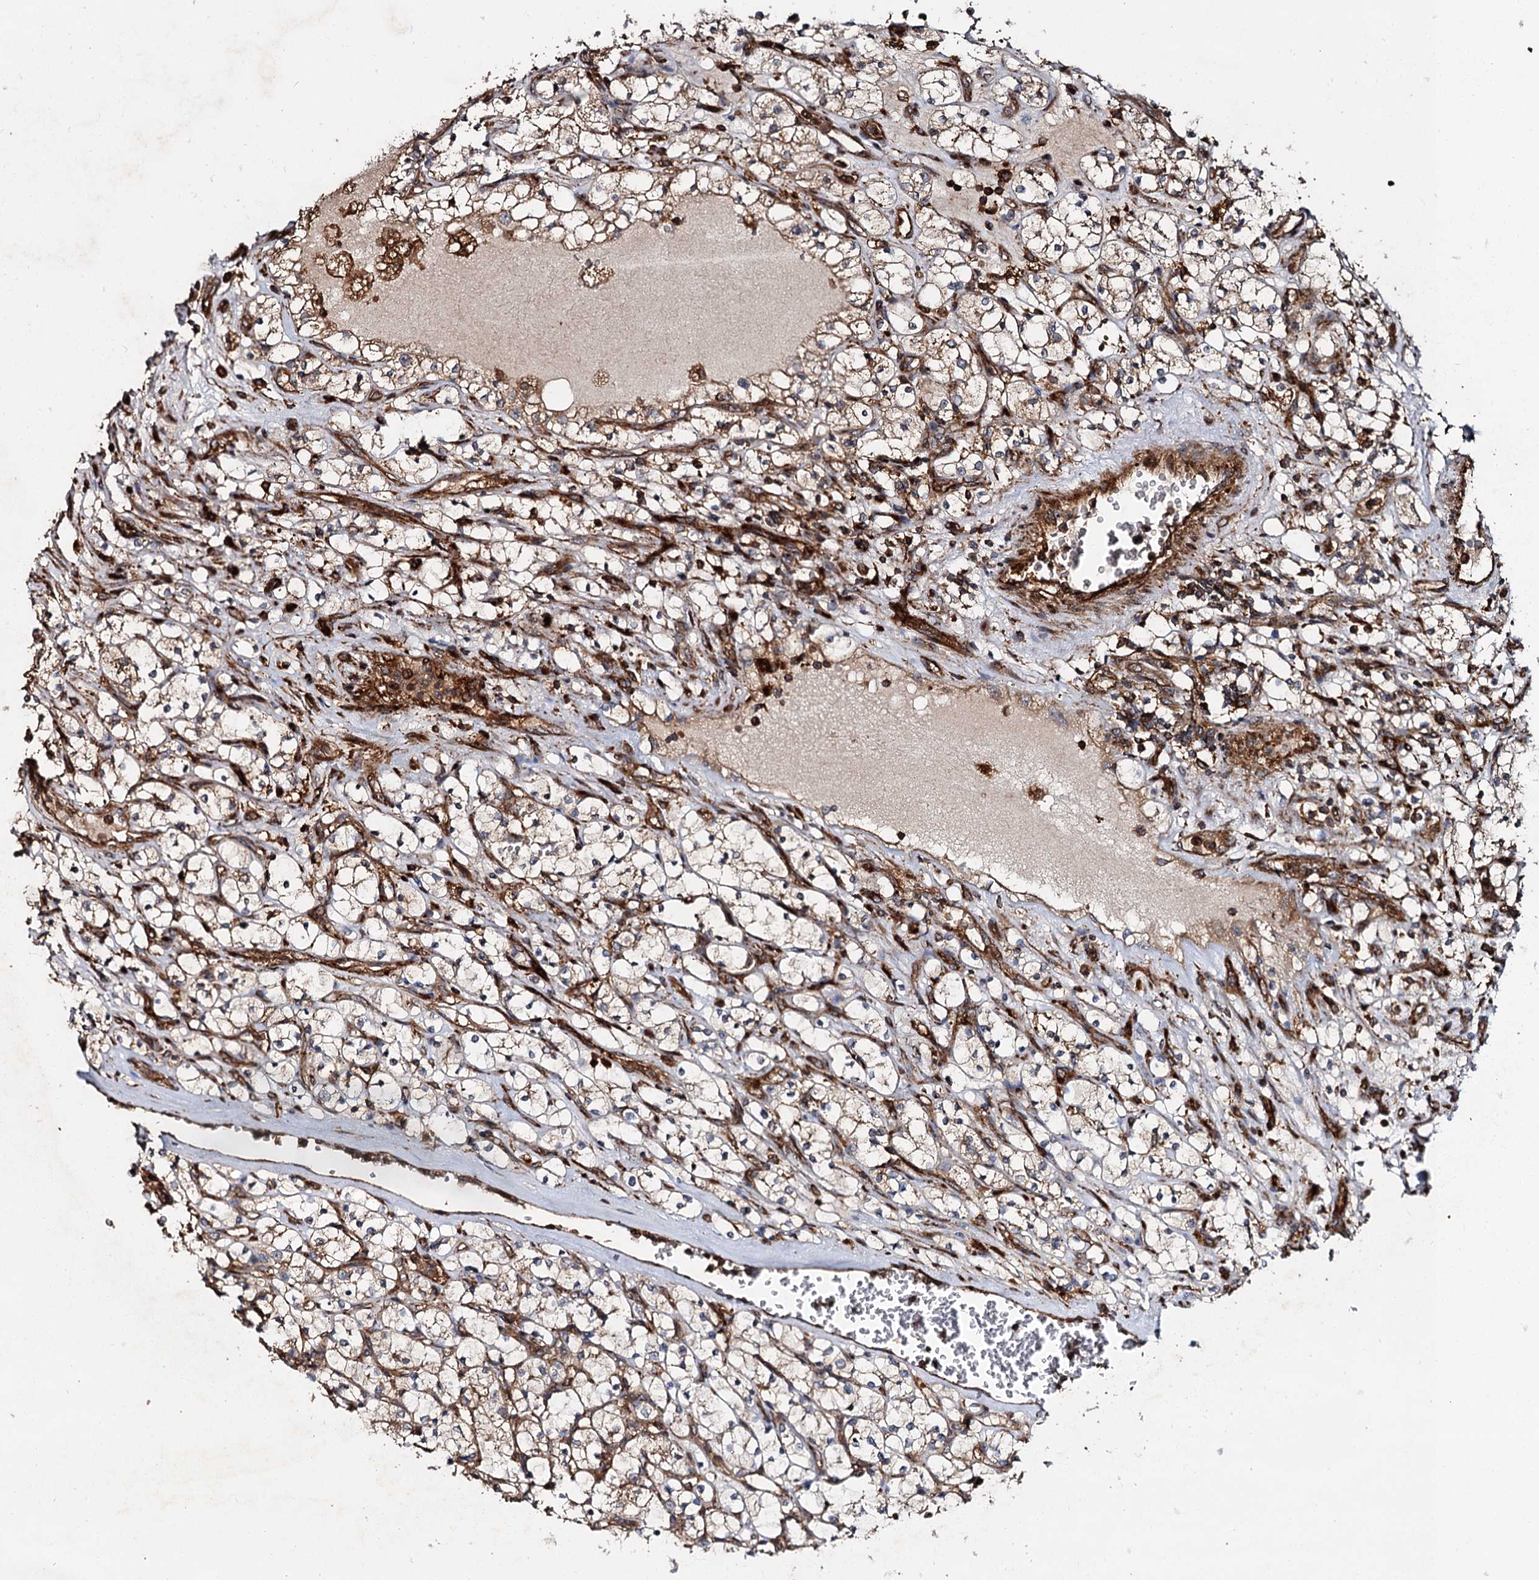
{"staining": {"intensity": "weak", "quantity": ">75%", "location": "cytoplasmic/membranous"}, "tissue": "renal cancer", "cell_type": "Tumor cells", "image_type": "cancer", "snomed": [{"axis": "morphology", "description": "Adenocarcinoma, NOS"}, {"axis": "topography", "description": "Kidney"}], "caption": "Weak cytoplasmic/membranous protein expression is present in about >75% of tumor cells in renal cancer (adenocarcinoma).", "gene": "WDR73", "patient": {"sex": "female", "age": 69}}